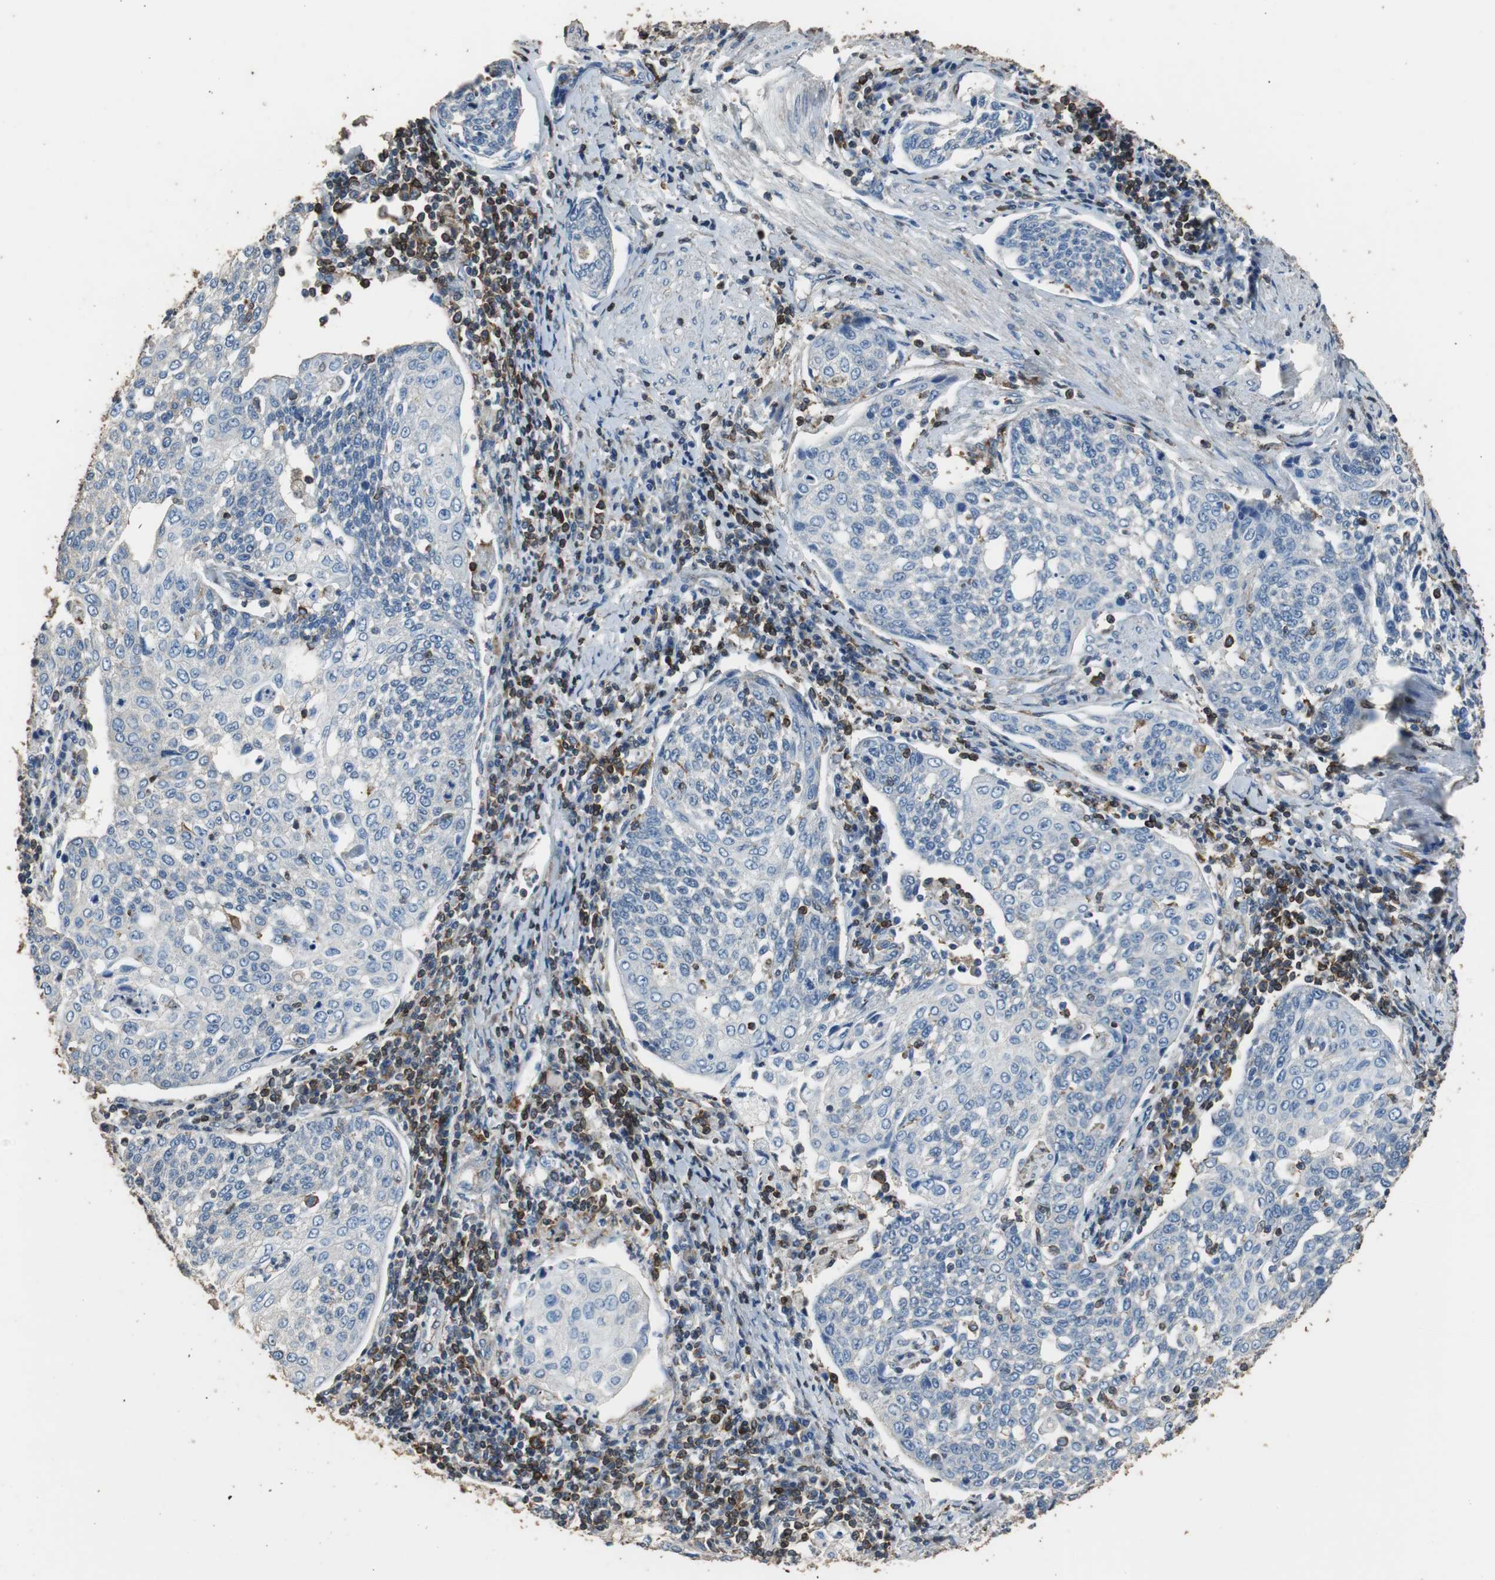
{"staining": {"intensity": "negative", "quantity": "none", "location": "none"}, "tissue": "cervical cancer", "cell_type": "Tumor cells", "image_type": "cancer", "snomed": [{"axis": "morphology", "description": "Squamous cell carcinoma, NOS"}, {"axis": "topography", "description": "Cervix"}], "caption": "Immunohistochemistry photomicrograph of neoplastic tissue: cervical squamous cell carcinoma stained with DAB (3,3'-diaminobenzidine) shows no significant protein staining in tumor cells. (DAB immunohistochemistry with hematoxylin counter stain).", "gene": "PRKRA", "patient": {"sex": "female", "age": 34}}